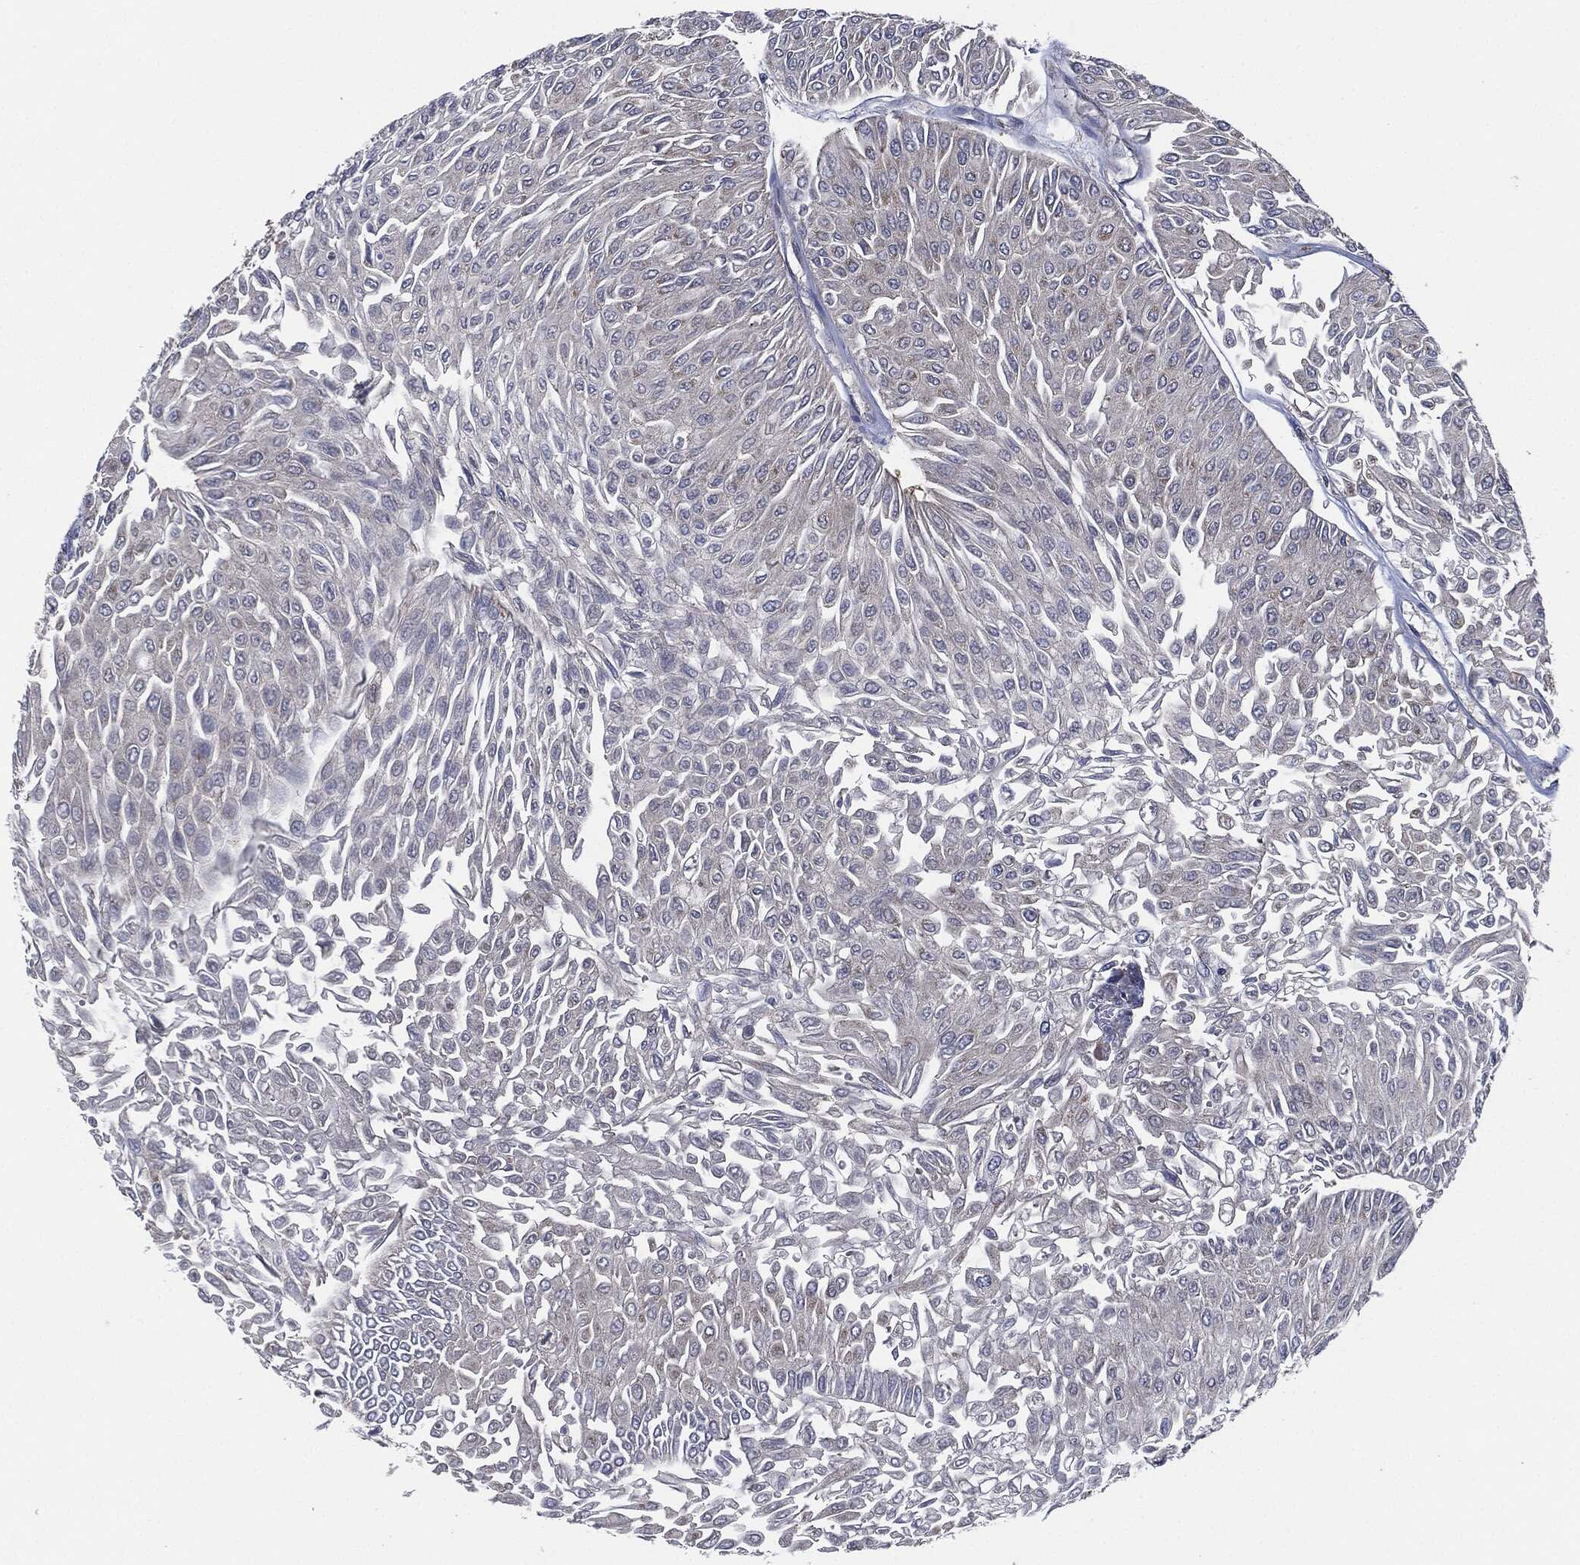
{"staining": {"intensity": "negative", "quantity": "none", "location": "none"}, "tissue": "urothelial cancer", "cell_type": "Tumor cells", "image_type": "cancer", "snomed": [{"axis": "morphology", "description": "Urothelial carcinoma, Low grade"}, {"axis": "topography", "description": "Urinary bladder"}], "caption": "This is an immunohistochemistry micrograph of human urothelial cancer. There is no expression in tumor cells.", "gene": "TMEM11", "patient": {"sex": "male", "age": 67}}